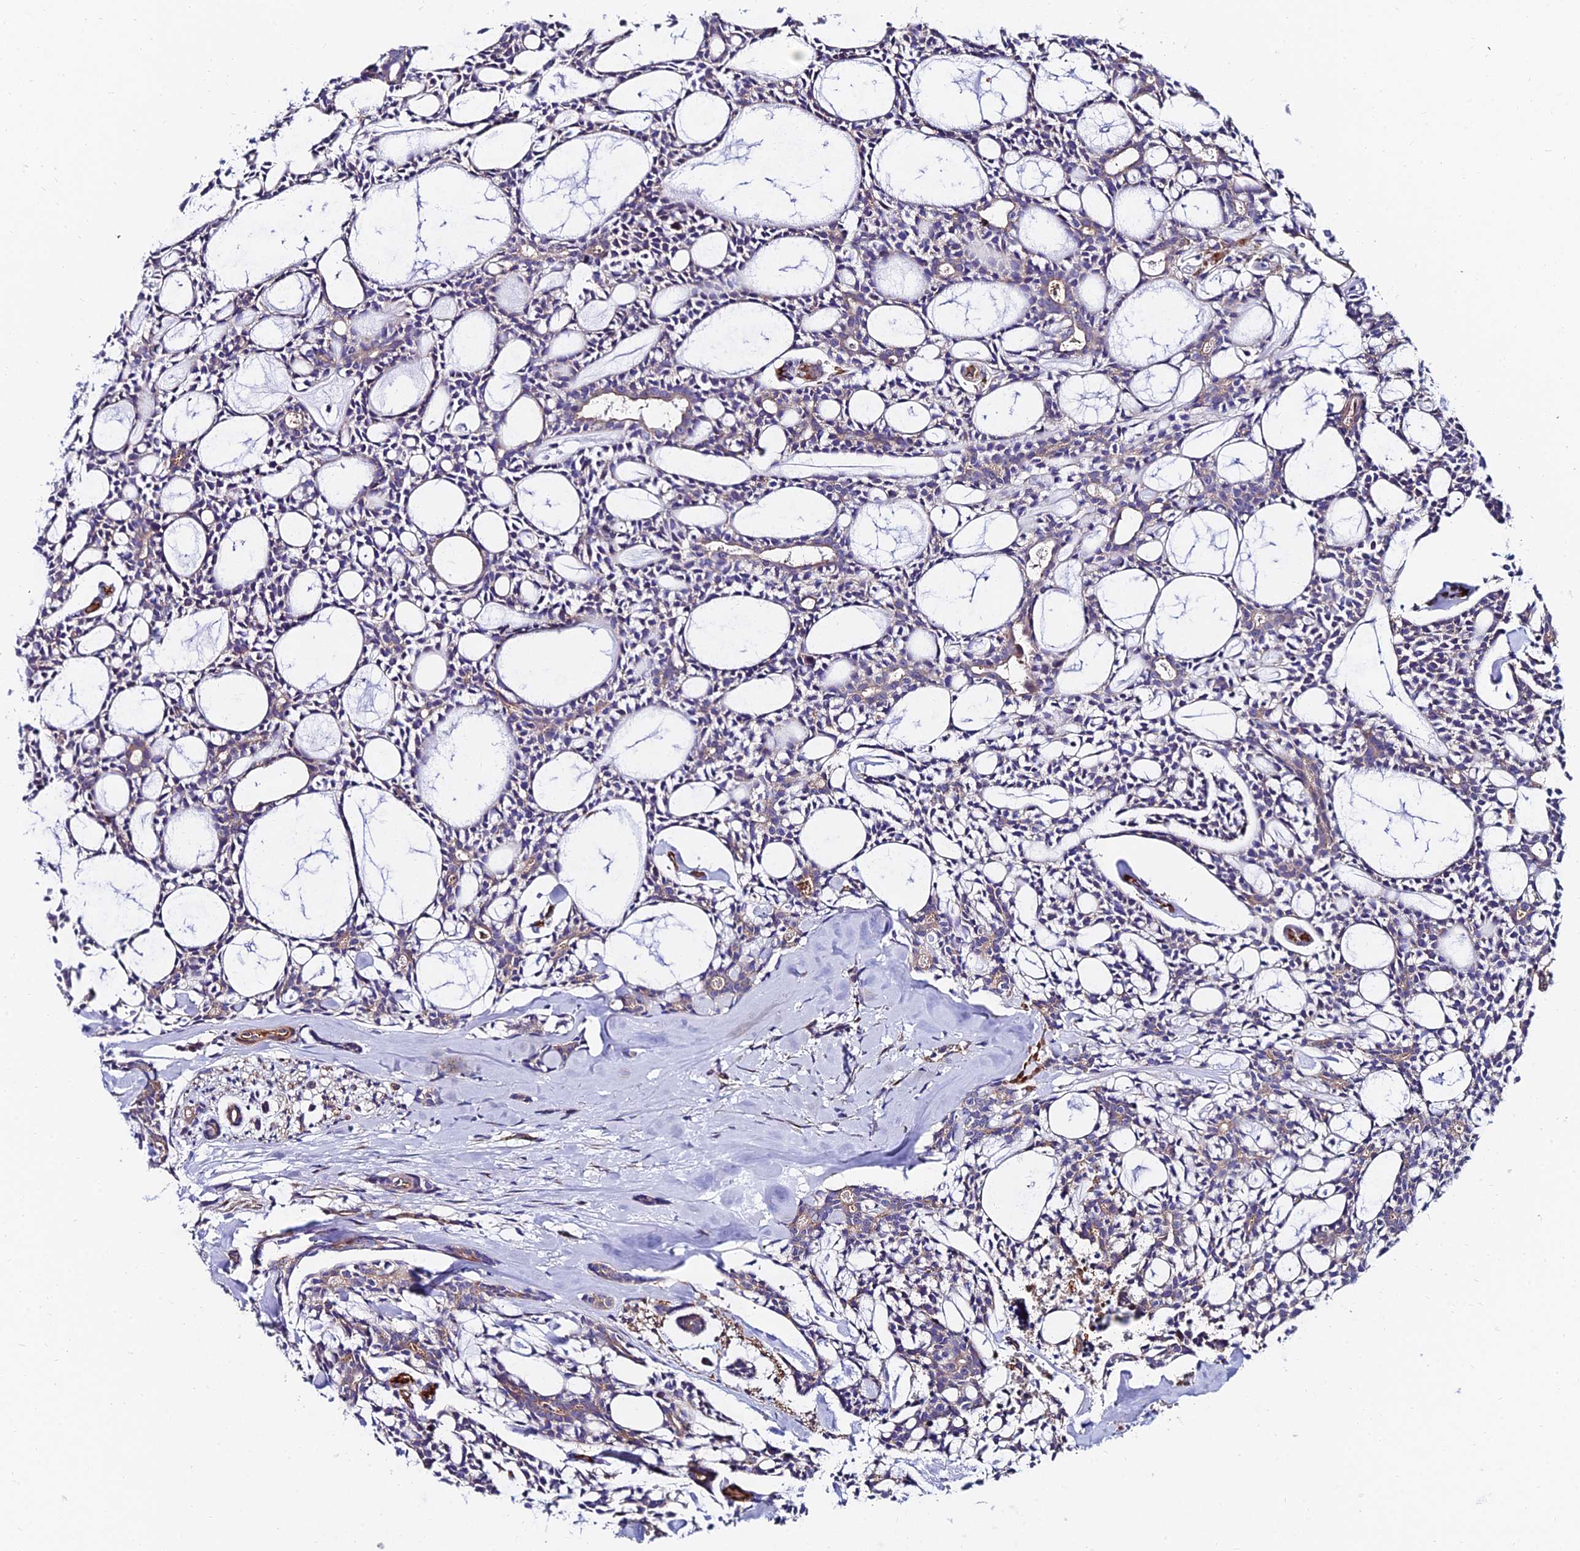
{"staining": {"intensity": "negative", "quantity": "none", "location": "none"}, "tissue": "head and neck cancer", "cell_type": "Tumor cells", "image_type": "cancer", "snomed": [{"axis": "morphology", "description": "Adenocarcinoma, NOS"}, {"axis": "topography", "description": "Salivary gland"}, {"axis": "topography", "description": "Head-Neck"}], "caption": "DAB immunohistochemical staining of head and neck cancer (adenocarcinoma) reveals no significant expression in tumor cells.", "gene": "ADGRF3", "patient": {"sex": "male", "age": 55}}